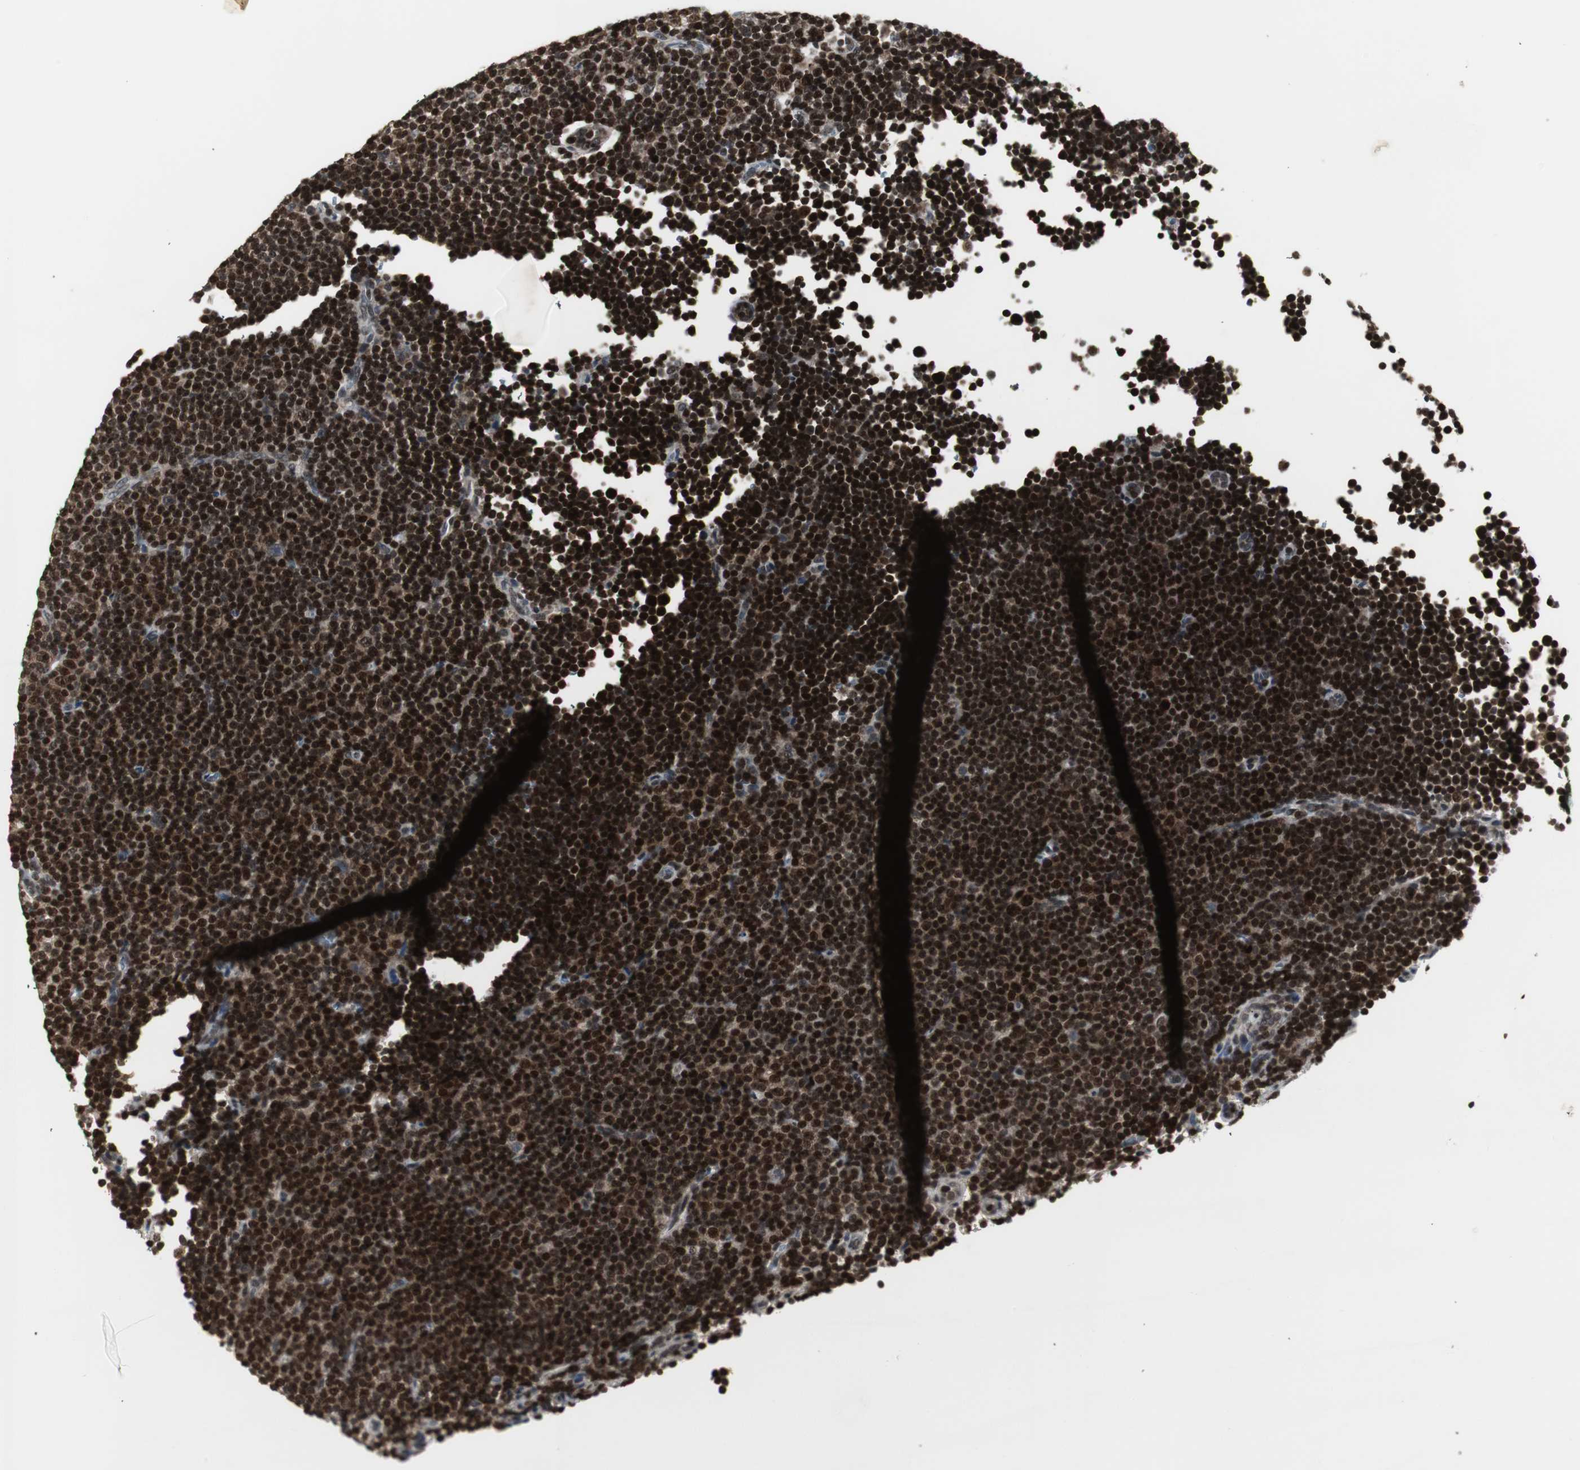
{"staining": {"intensity": "strong", "quantity": ">75%", "location": "cytoplasmic/membranous,nuclear"}, "tissue": "lymphoma", "cell_type": "Tumor cells", "image_type": "cancer", "snomed": [{"axis": "morphology", "description": "Malignant lymphoma, non-Hodgkin's type, Low grade"}, {"axis": "topography", "description": "Lymph node"}], "caption": "Protein staining reveals strong cytoplasmic/membranous and nuclear staining in approximately >75% of tumor cells in low-grade malignant lymphoma, non-Hodgkin's type. Using DAB (brown) and hematoxylin (blue) stains, captured at high magnification using brightfield microscopy.", "gene": "MPG", "patient": {"sex": "female", "age": 67}}